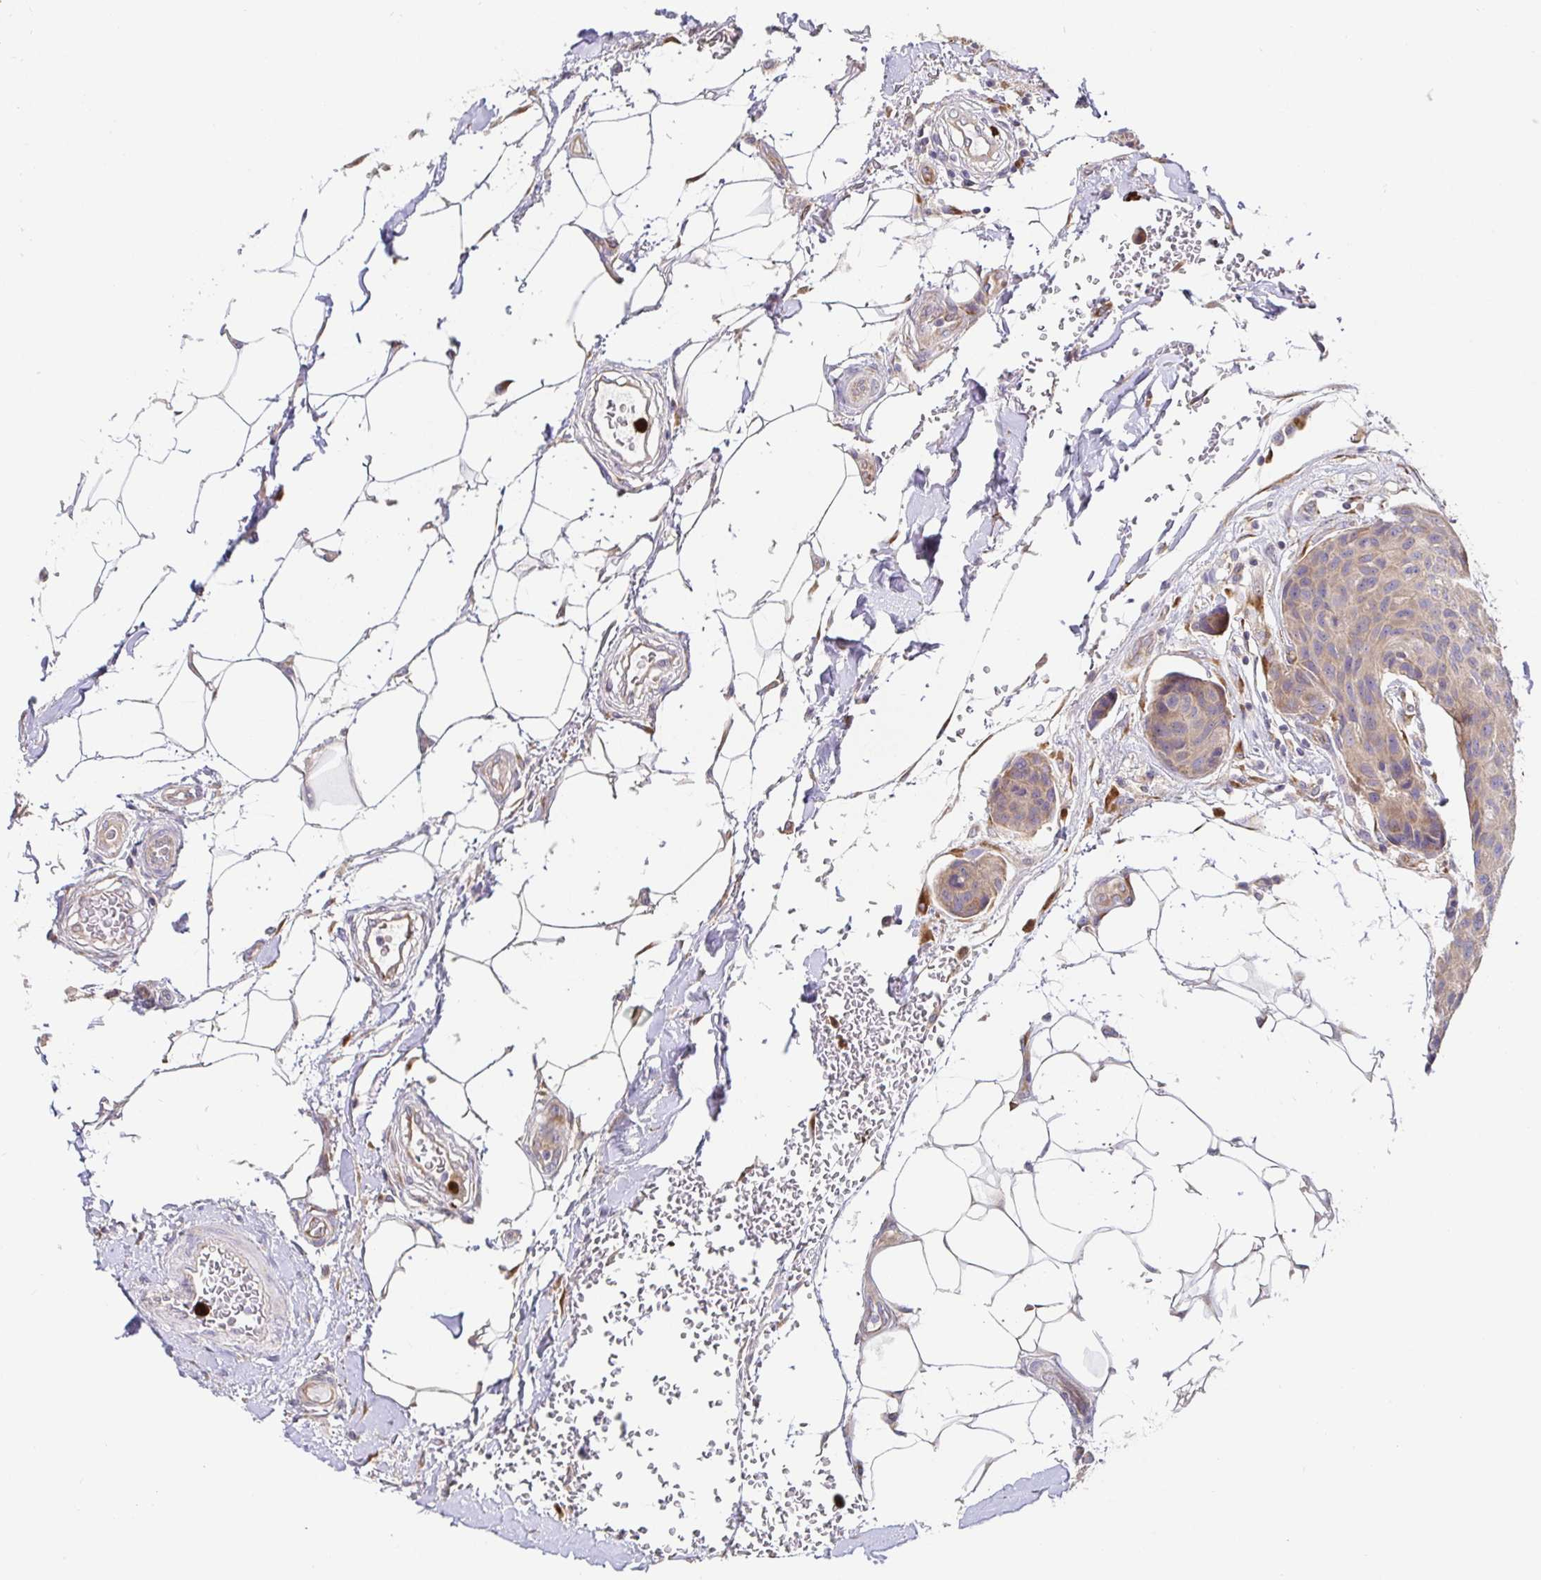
{"staining": {"intensity": "weak", "quantity": ">75%", "location": "cytoplasmic/membranous"}, "tissue": "breast cancer", "cell_type": "Tumor cells", "image_type": "cancer", "snomed": [{"axis": "morphology", "description": "Duct carcinoma"}, {"axis": "topography", "description": "Breast"}, {"axis": "topography", "description": "Lymph node"}], "caption": "Human breast cancer stained for a protein (brown) reveals weak cytoplasmic/membranous positive positivity in about >75% of tumor cells.", "gene": "PDPK1", "patient": {"sex": "female", "age": 80}}